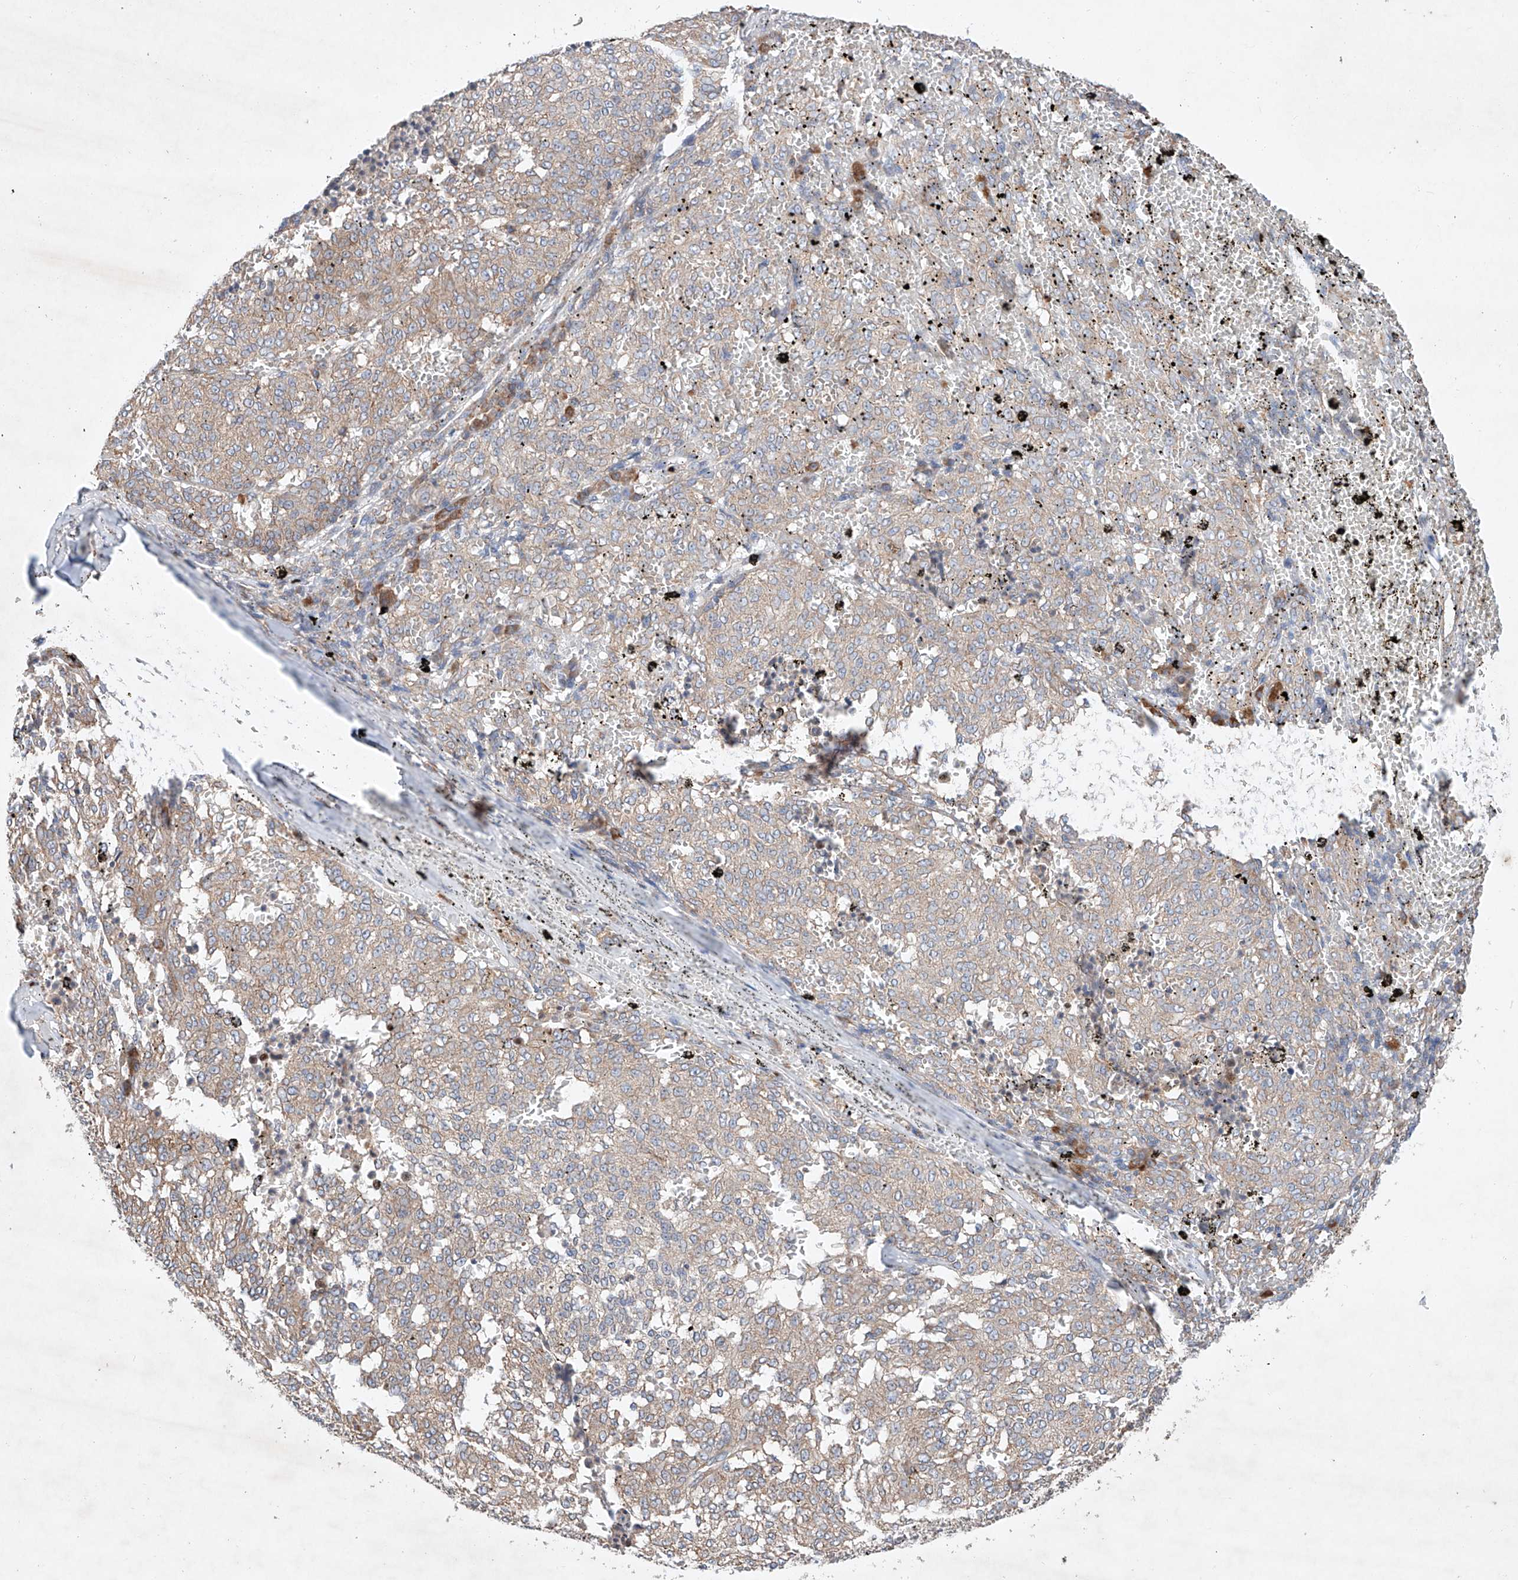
{"staining": {"intensity": "weak", "quantity": "<25%", "location": "cytoplasmic/membranous"}, "tissue": "melanoma", "cell_type": "Tumor cells", "image_type": "cancer", "snomed": [{"axis": "morphology", "description": "Malignant melanoma, NOS"}, {"axis": "topography", "description": "Skin"}], "caption": "Protein analysis of malignant melanoma displays no significant staining in tumor cells.", "gene": "FASTK", "patient": {"sex": "female", "age": 72}}